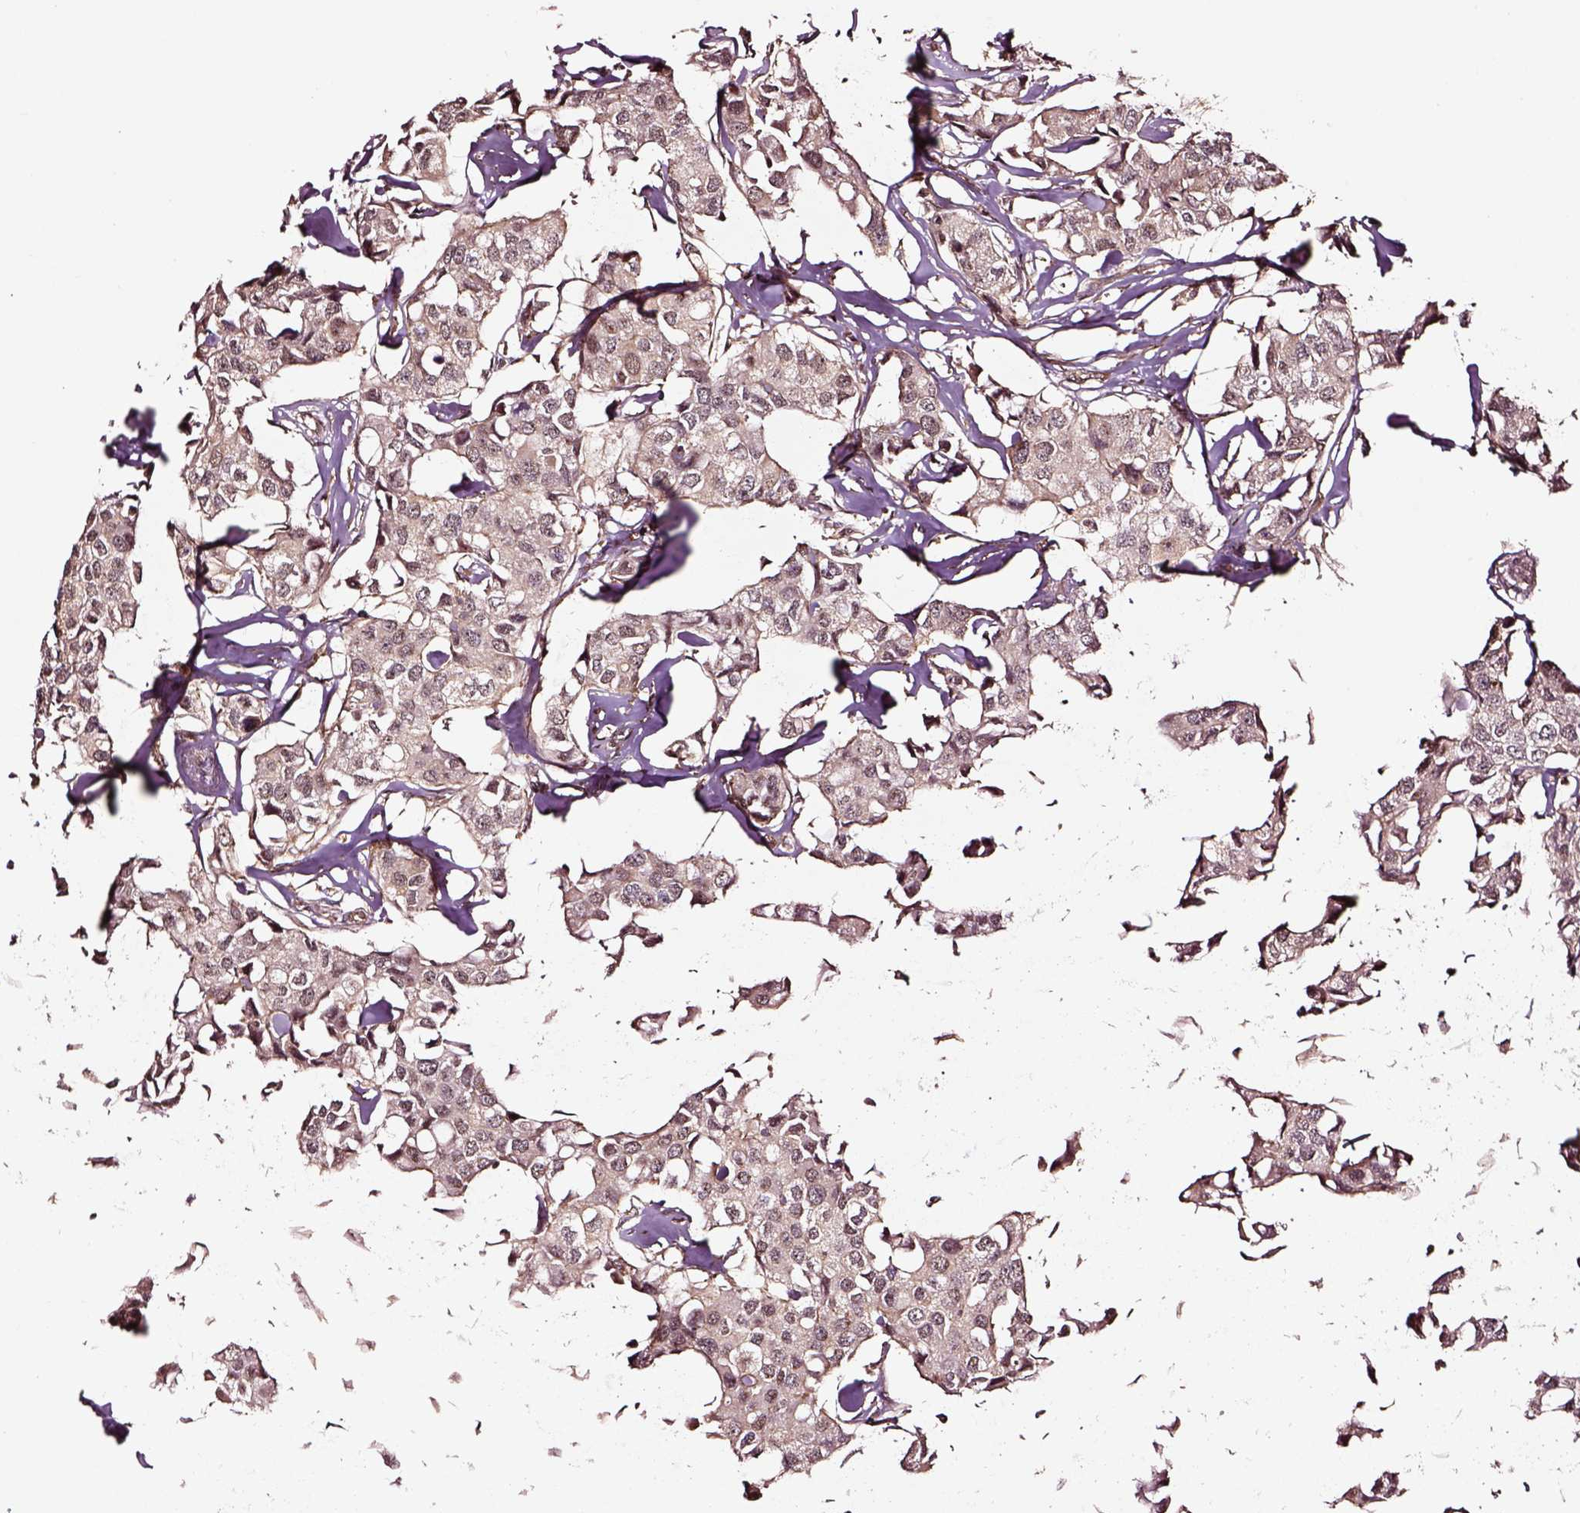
{"staining": {"intensity": "negative", "quantity": "none", "location": "none"}, "tissue": "breast cancer", "cell_type": "Tumor cells", "image_type": "cancer", "snomed": [{"axis": "morphology", "description": "Duct carcinoma"}, {"axis": "topography", "description": "Breast"}], "caption": "High magnification brightfield microscopy of breast cancer (infiltrating ductal carcinoma) stained with DAB (3,3'-diaminobenzidine) (brown) and counterstained with hematoxylin (blue): tumor cells show no significant positivity.", "gene": "RASSF5", "patient": {"sex": "female", "age": 80}}